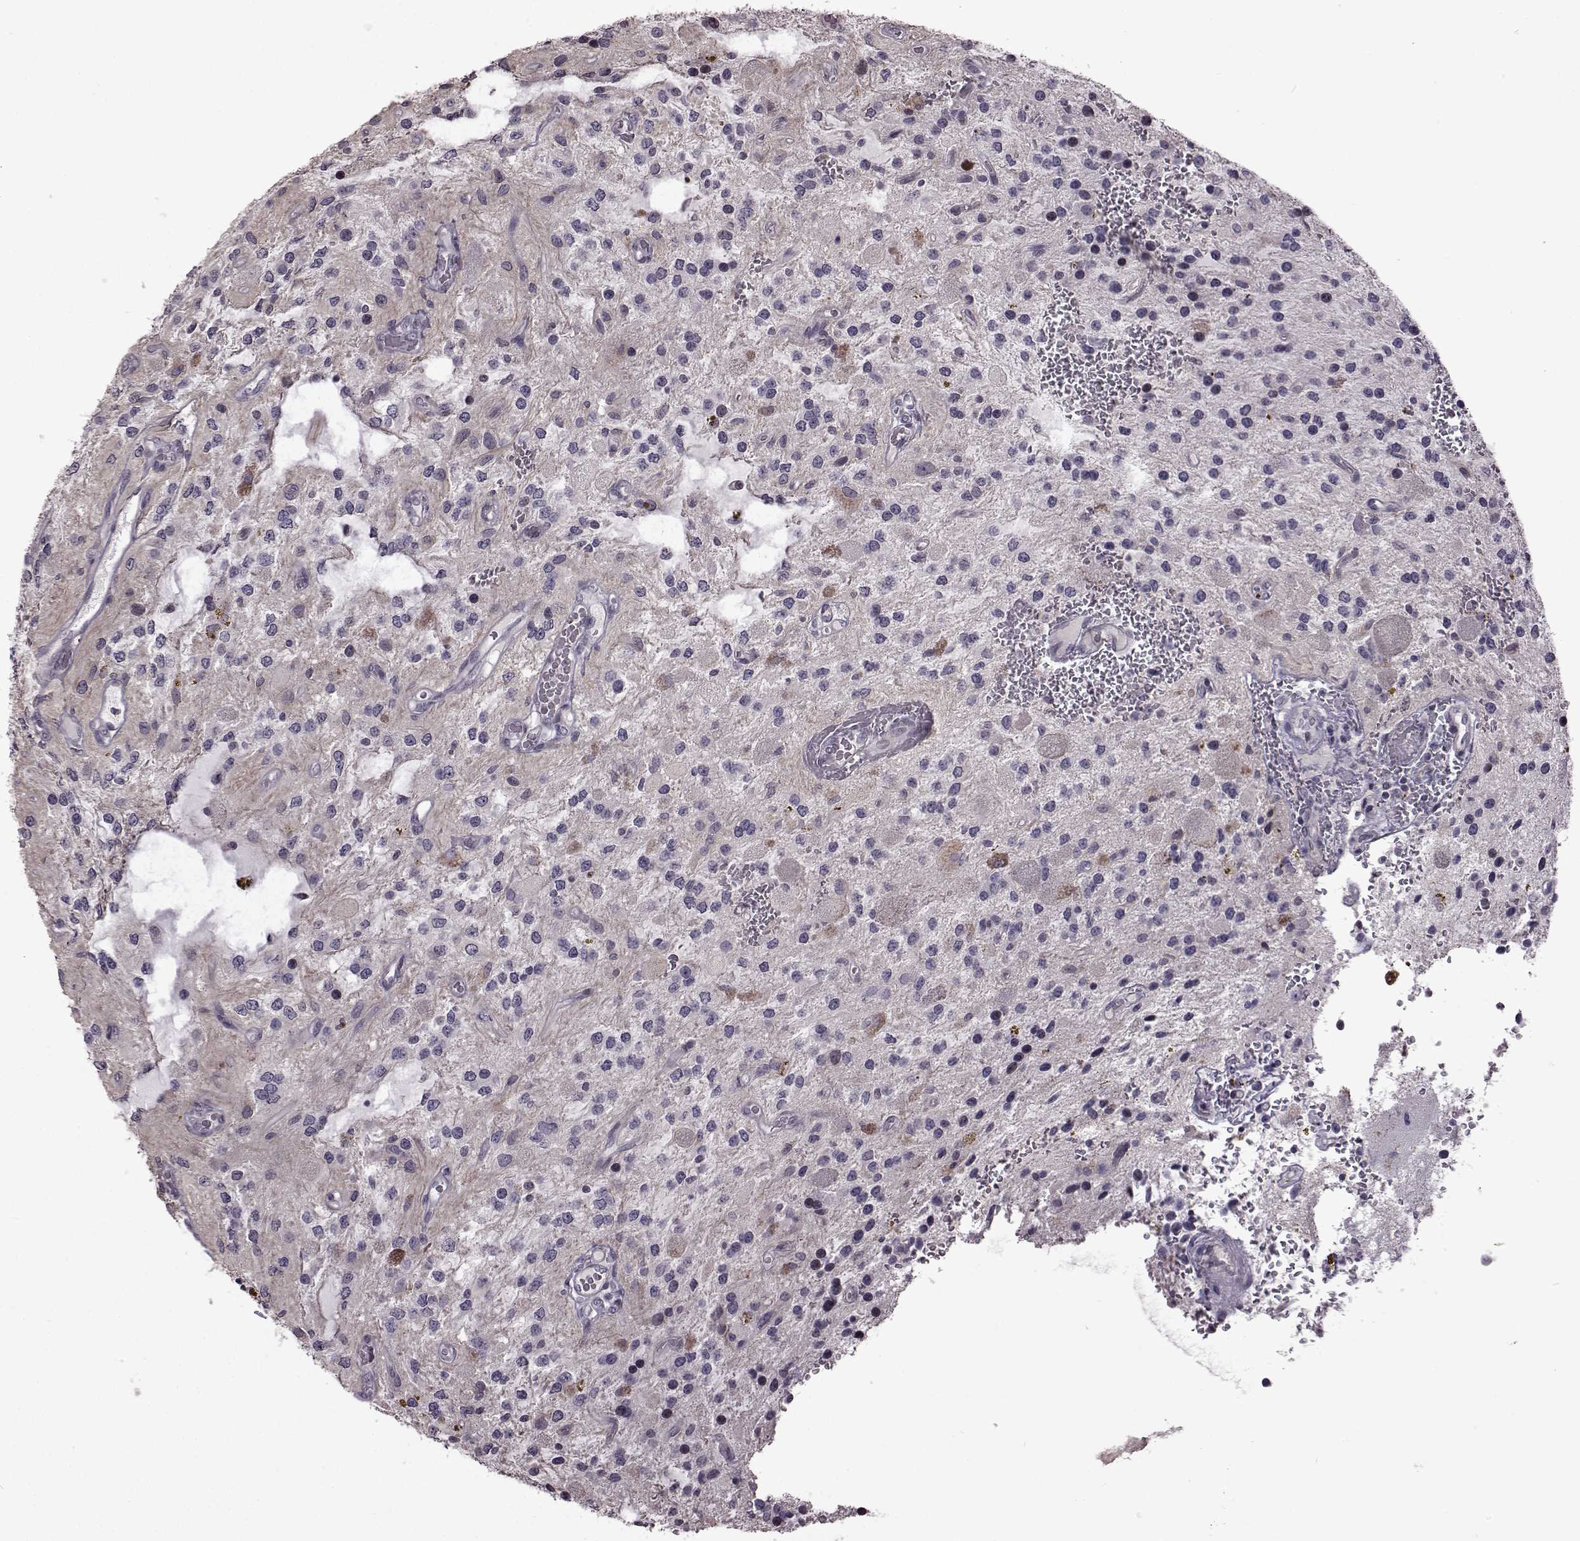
{"staining": {"intensity": "negative", "quantity": "none", "location": "none"}, "tissue": "glioma", "cell_type": "Tumor cells", "image_type": "cancer", "snomed": [{"axis": "morphology", "description": "Glioma, malignant, Low grade"}, {"axis": "topography", "description": "Cerebellum"}], "caption": "Tumor cells show no significant protein staining in glioma.", "gene": "GAL", "patient": {"sex": "female", "age": 14}}